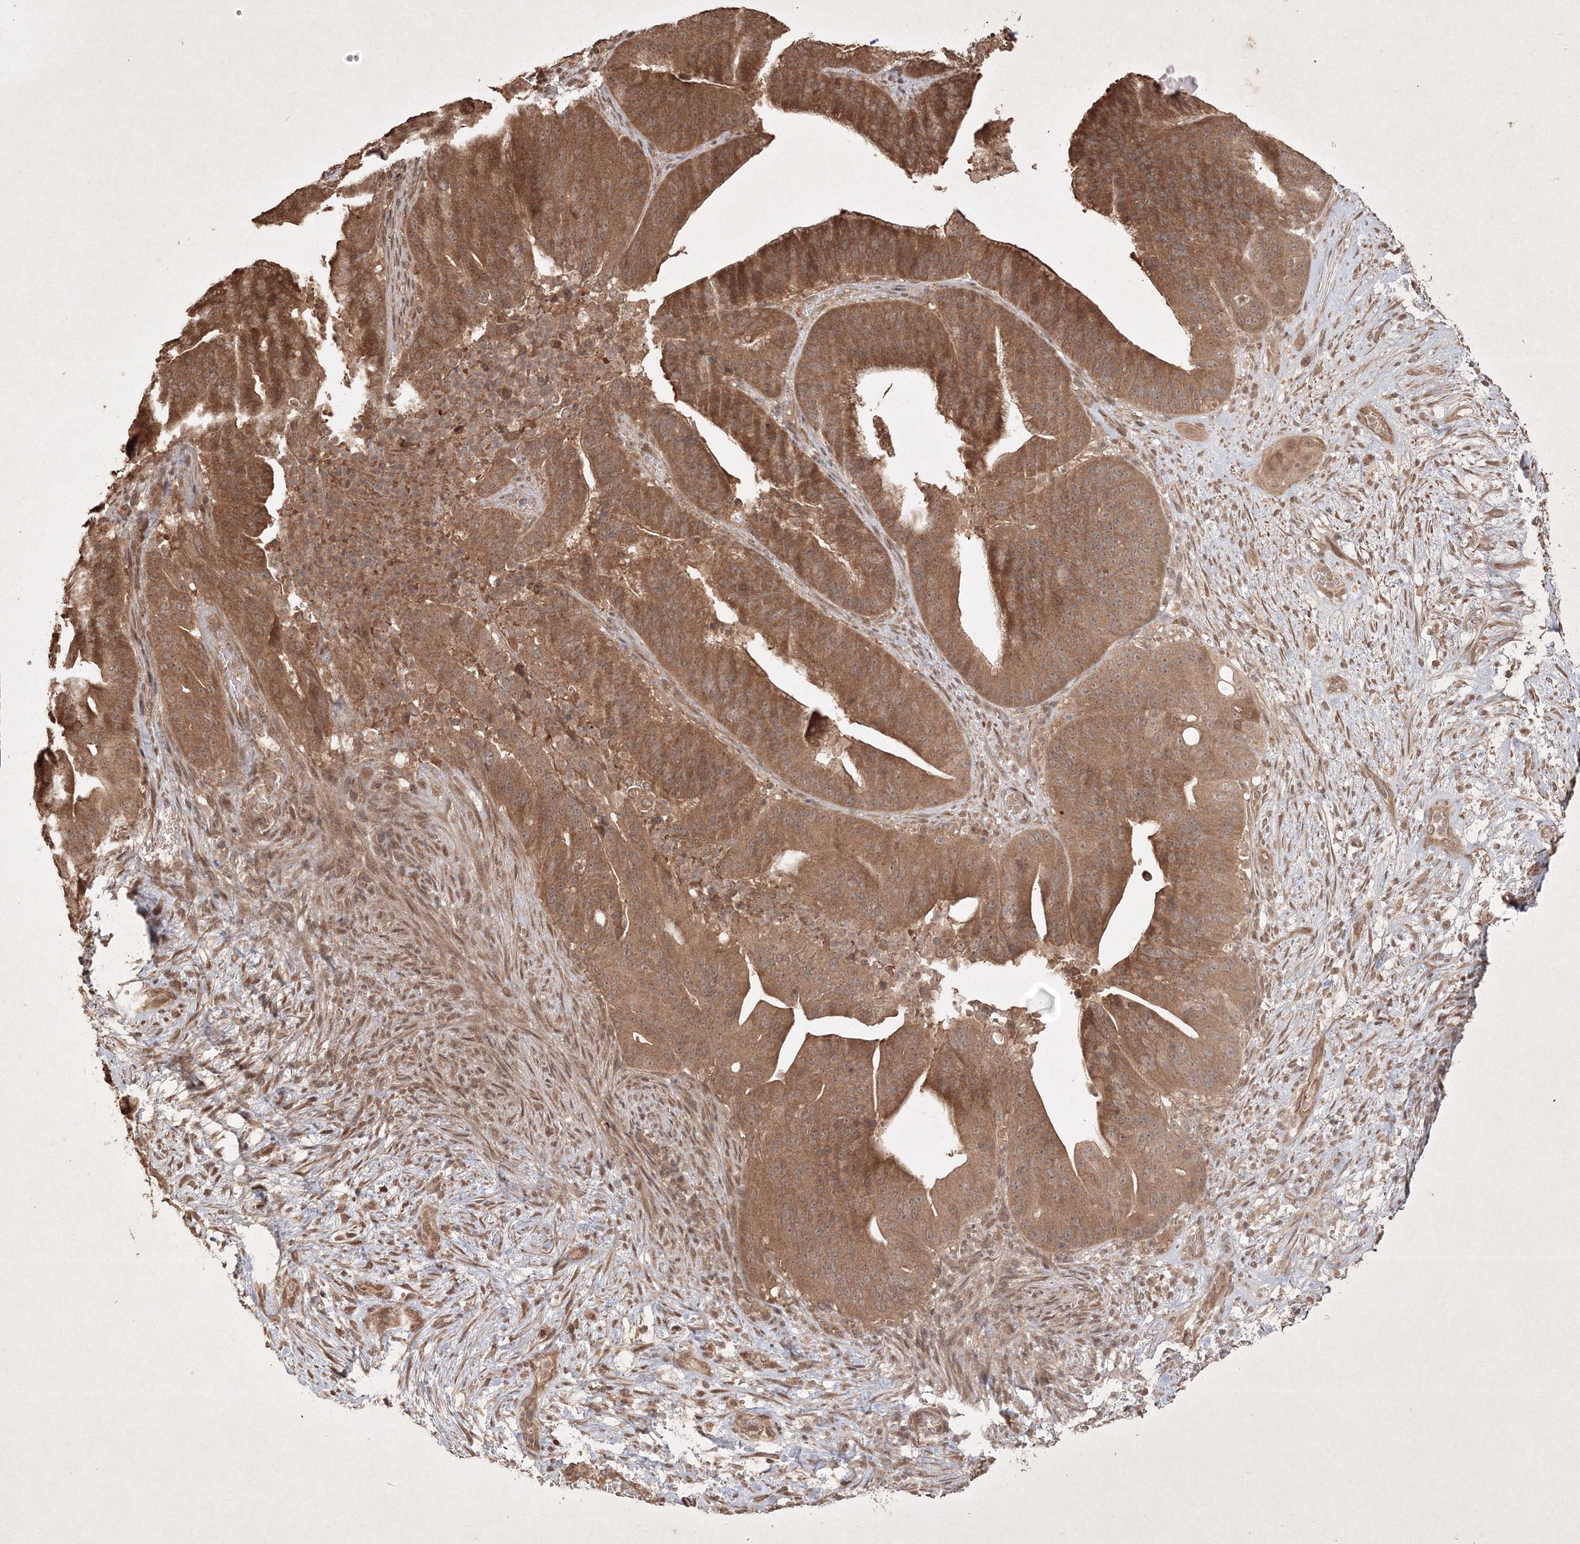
{"staining": {"intensity": "moderate", "quantity": ">75%", "location": "cytoplasmic/membranous,nuclear"}, "tissue": "pancreatic cancer", "cell_type": "Tumor cells", "image_type": "cancer", "snomed": [{"axis": "morphology", "description": "Adenocarcinoma, NOS"}, {"axis": "topography", "description": "Pancreas"}], "caption": "About >75% of tumor cells in pancreatic cancer display moderate cytoplasmic/membranous and nuclear protein expression as visualized by brown immunohistochemical staining.", "gene": "PELI3", "patient": {"sex": "female", "age": 77}}